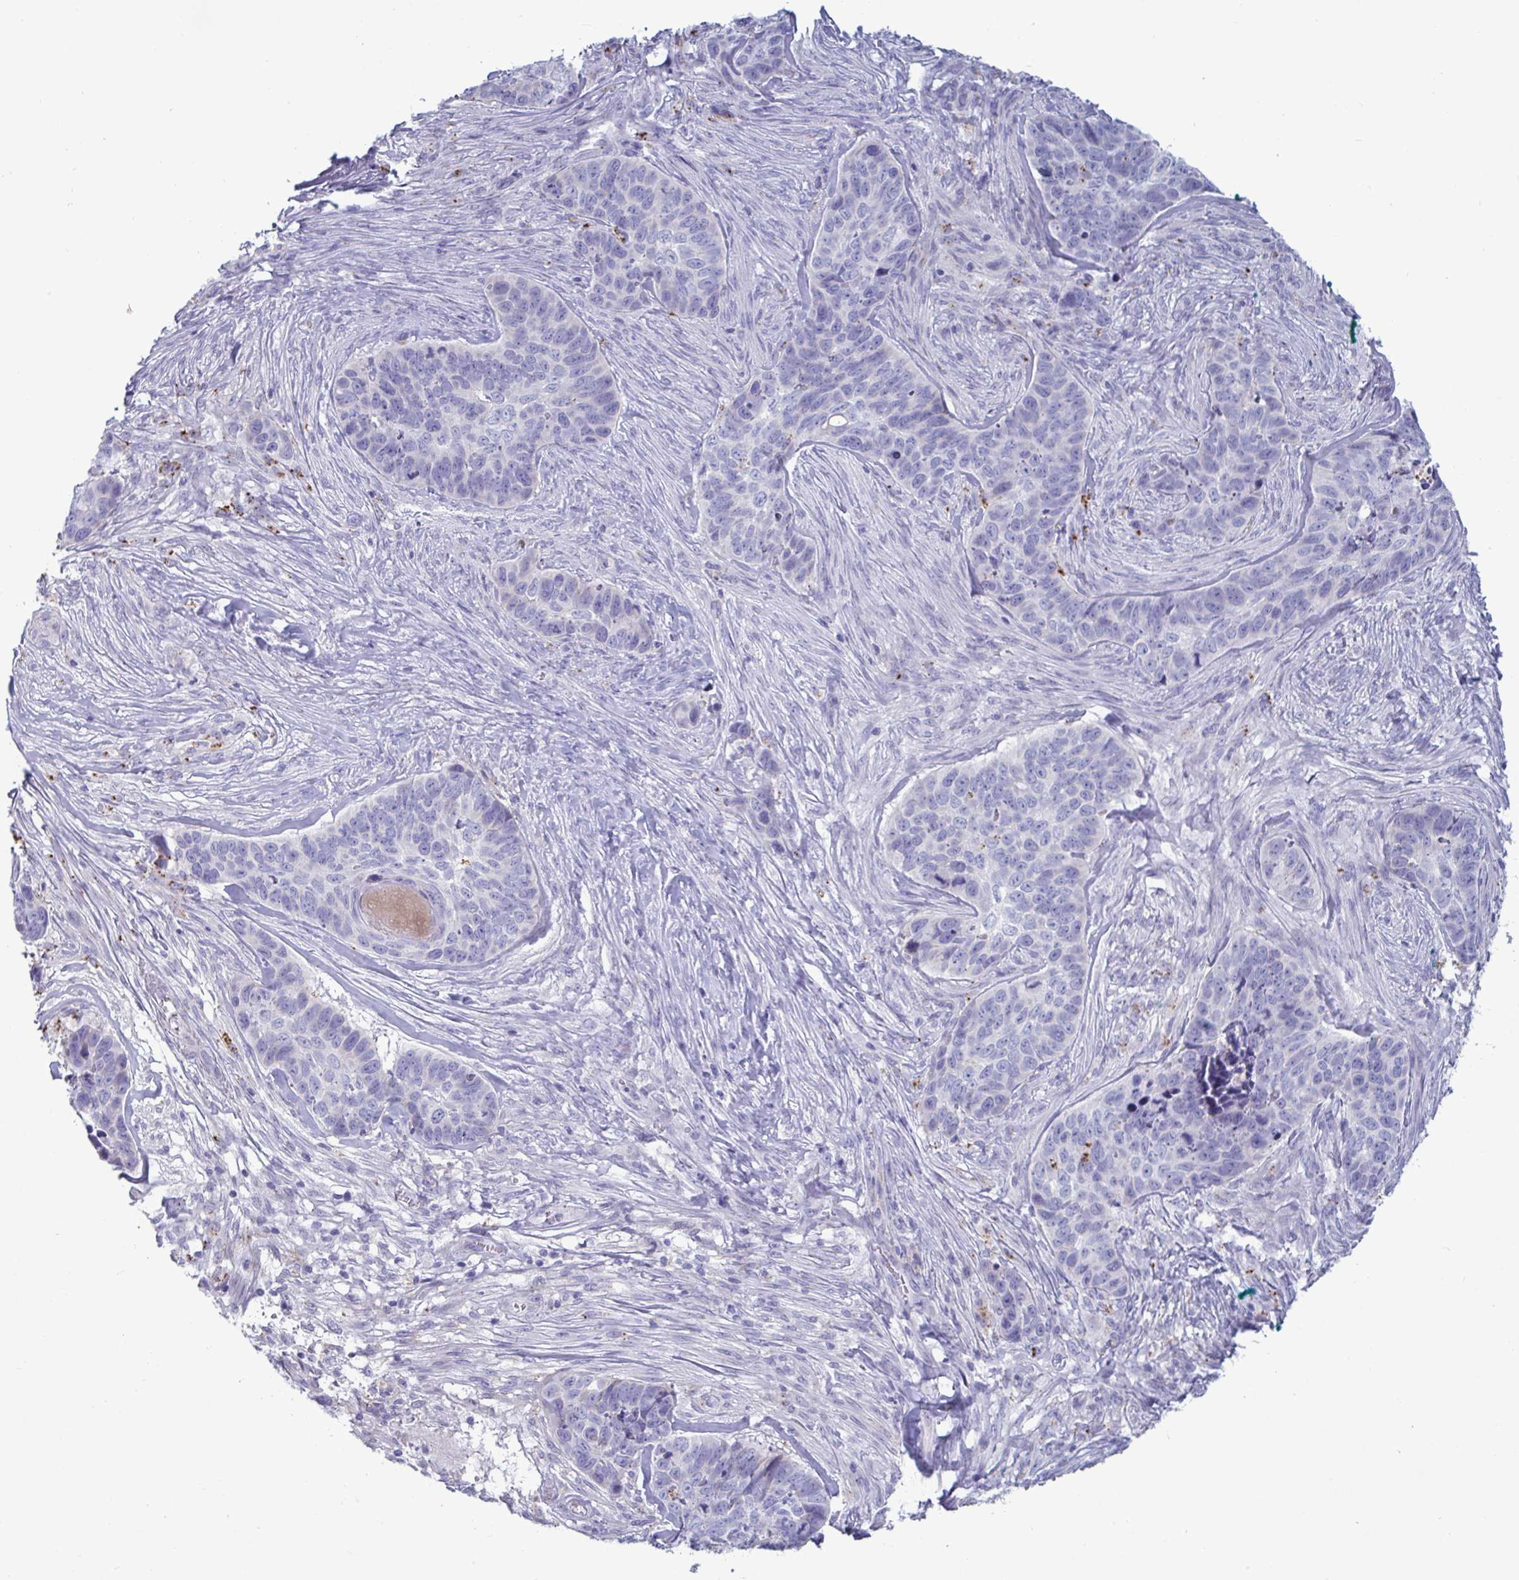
{"staining": {"intensity": "negative", "quantity": "none", "location": "none"}, "tissue": "skin cancer", "cell_type": "Tumor cells", "image_type": "cancer", "snomed": [{"axis": "morphology", "description": "Basal cell carcinoma"}, {"axis": "topography", "description": "Skin"}], "caption": "Skin cancer (basal cell carcinoma) was stained to show a protein in brown. There is no significant staining in tumor cells.", "gene": "TAS2R38", "patient": {"sex": "female", "age": 82}}